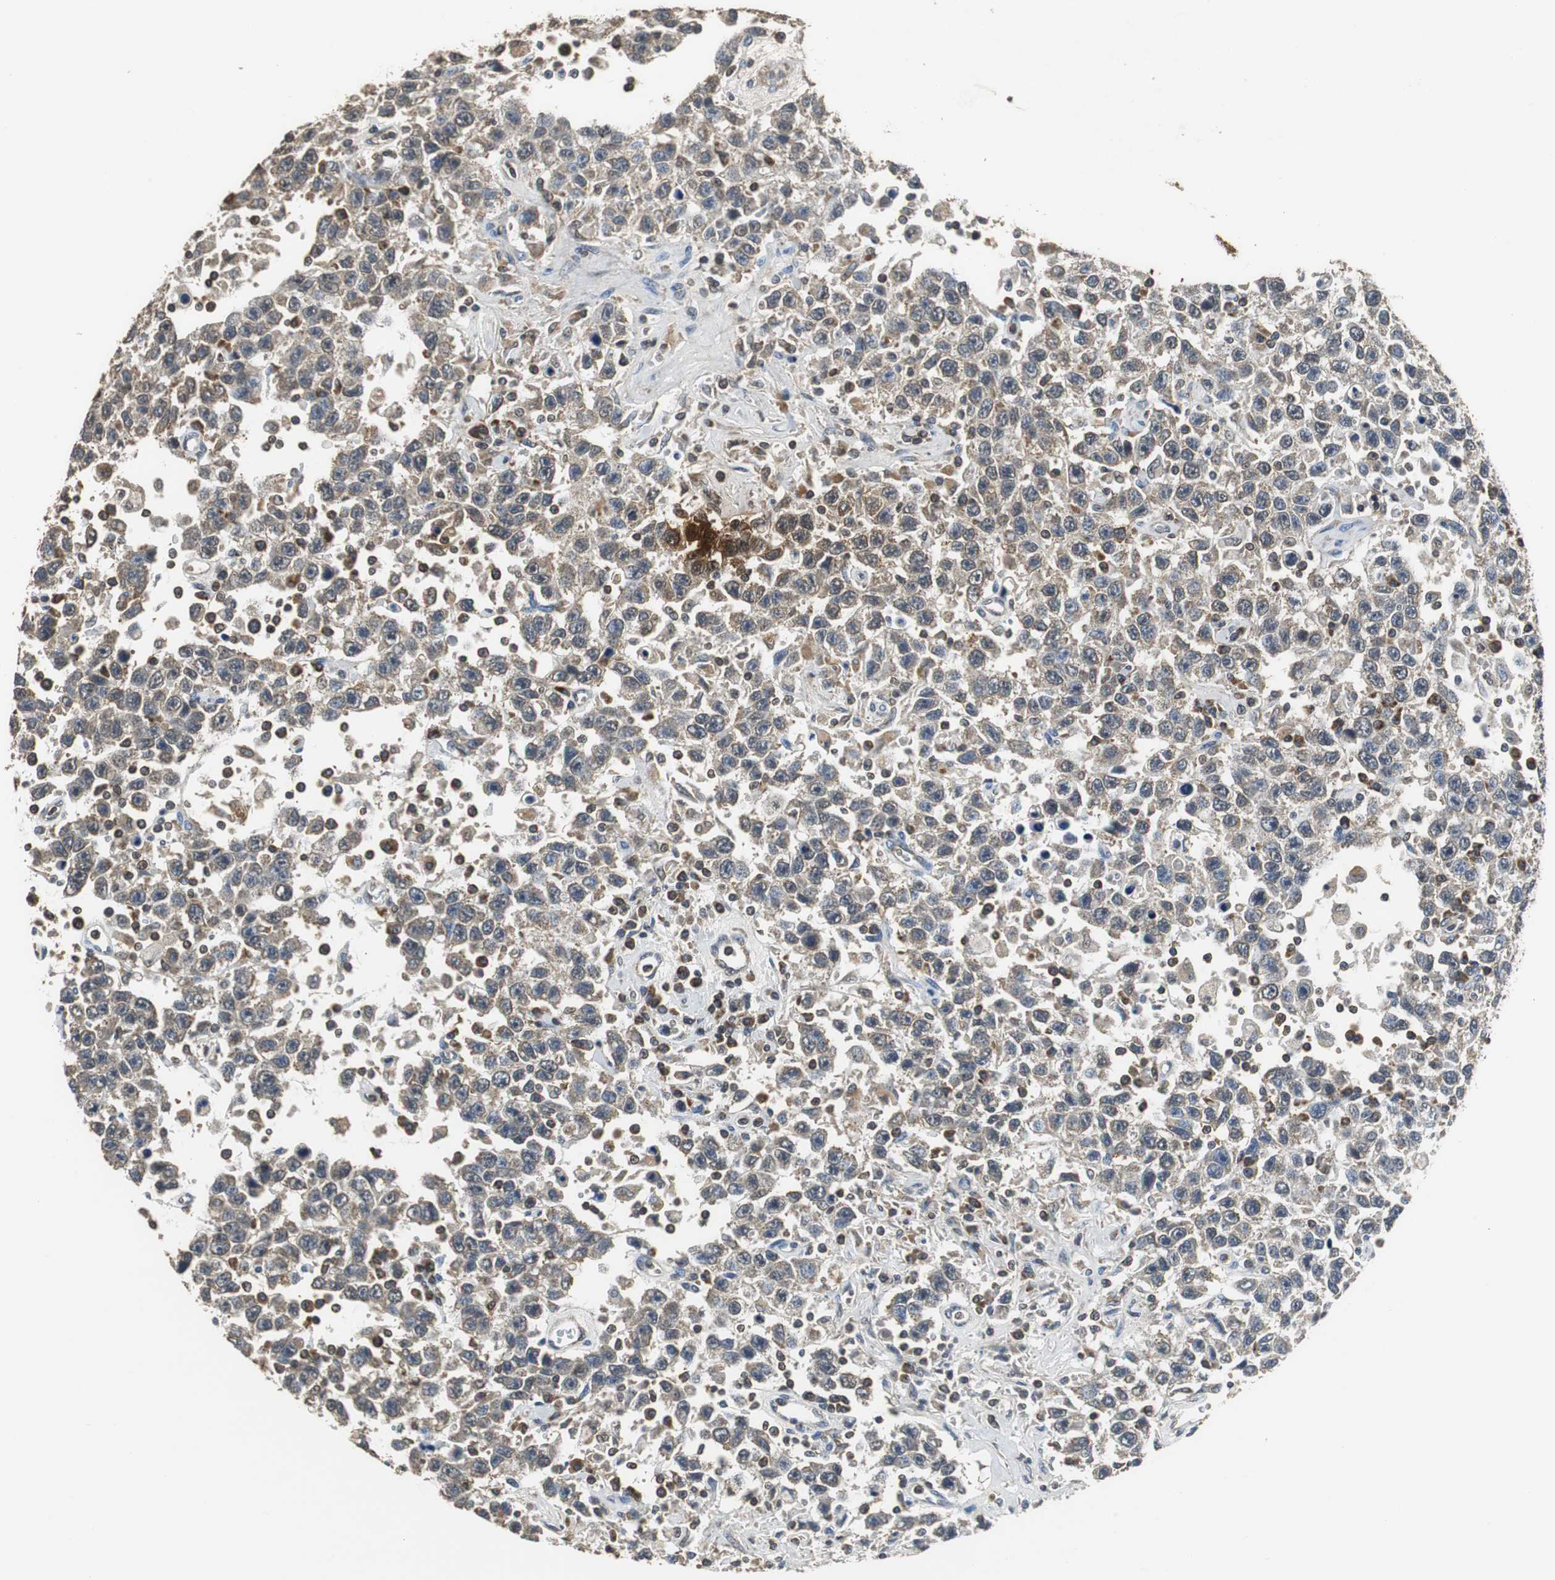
{"staining": {"intensity": "weak", "quantity": "25%-75%", "location": "cytoplasmic/membranous"}, "tissue": "testis cancer", "cell_type": "Tumor cells", "image_type": "cancer", "snomed": [{"axis": "morphology", "description": "Seminoma, NOS"}, {"axis": "topography", "description": "Testis"}], "caption": "A histopathology image of human testis seminoma stained for a protein displays weak cytoplasmic/membranous brown staining in tumor cells.", "gene": "NNT", "patient": {"sex": "male", "age": 41}}